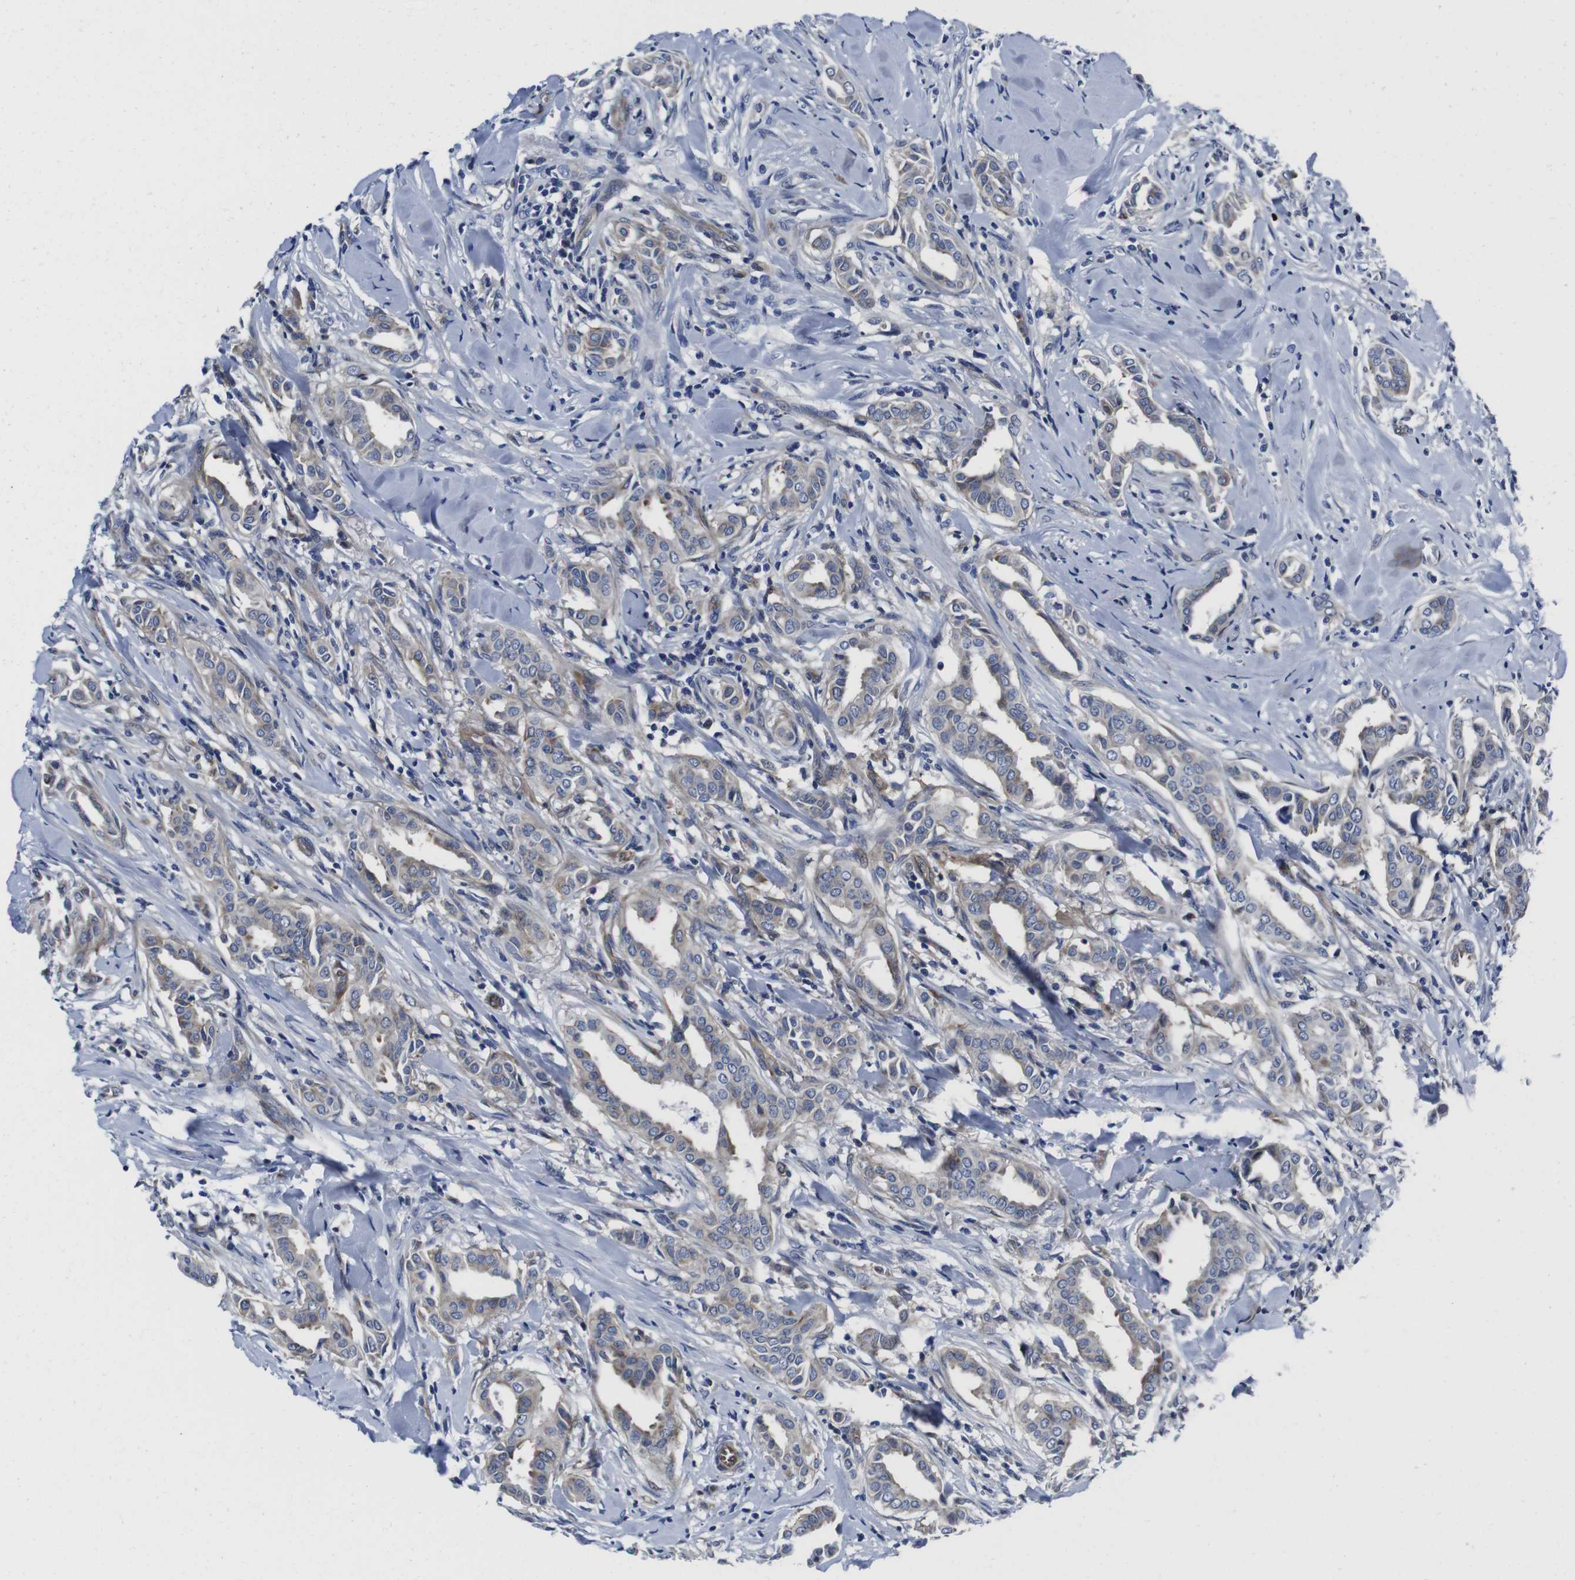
{"staining": {"intensity": "weak", "quantity": ">75%", "location": "cytoplasmic/membranous"}, "tissue": "head and neck cancer", "cell_type": "Tumor cells", "image_type": "cancer", "snomed": [{"axis": "morphology", "description": "Adenocarcinoma, NOS"}, {"axis": "topography", "description": "Salivary gland"}, {"axis": "topography", "description": "Head-Neck"}], "caption": "DAB immunohistochemical staining of human adenocarcinoma (head and neck) exhibits weak cytoplasmic/membranous protein staining in about >75% of tumor cells.", "gene": "EIF4A1", "patient": {"sex": "female", "age": 59}}